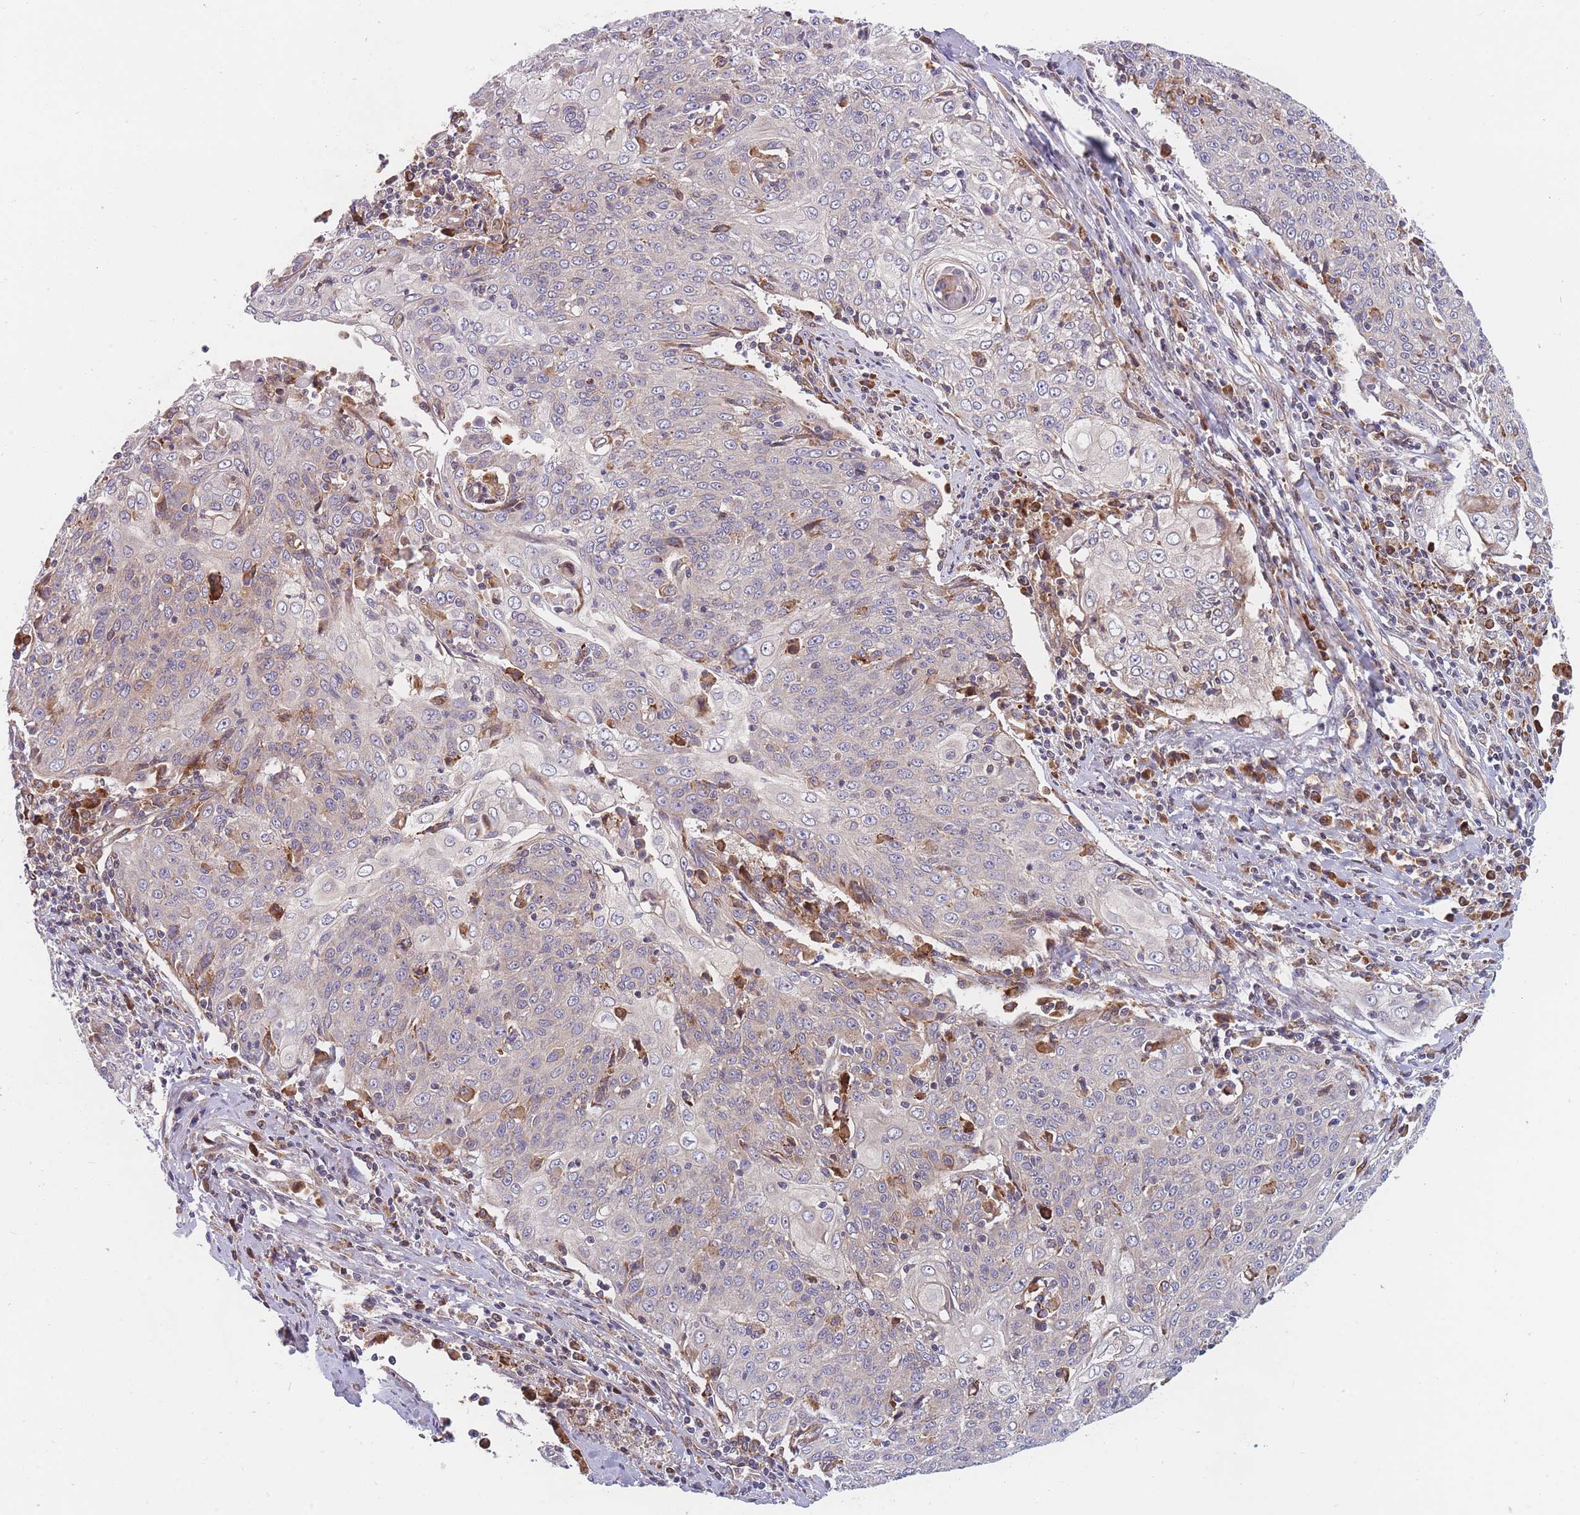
{"staining": {"intensity": "negative", "quantity": "none", "location": "none"}, "tissue": "cervical cancer", "cell_type": "Tumor cells", "image_type": "cancer", "snomed": [{"axis": "morphology", "description": "Squamous cell carcinoma, NOS"}, {"axis": "topography", "description": "Cervix"}], "caption": "Squamous cell carcinoma (cervical) was stained to show a protein in brown. There is no significant staining in tumor cells.", "gene": "TMEM131L", "patient": {"sex": "female", "age": 48}}